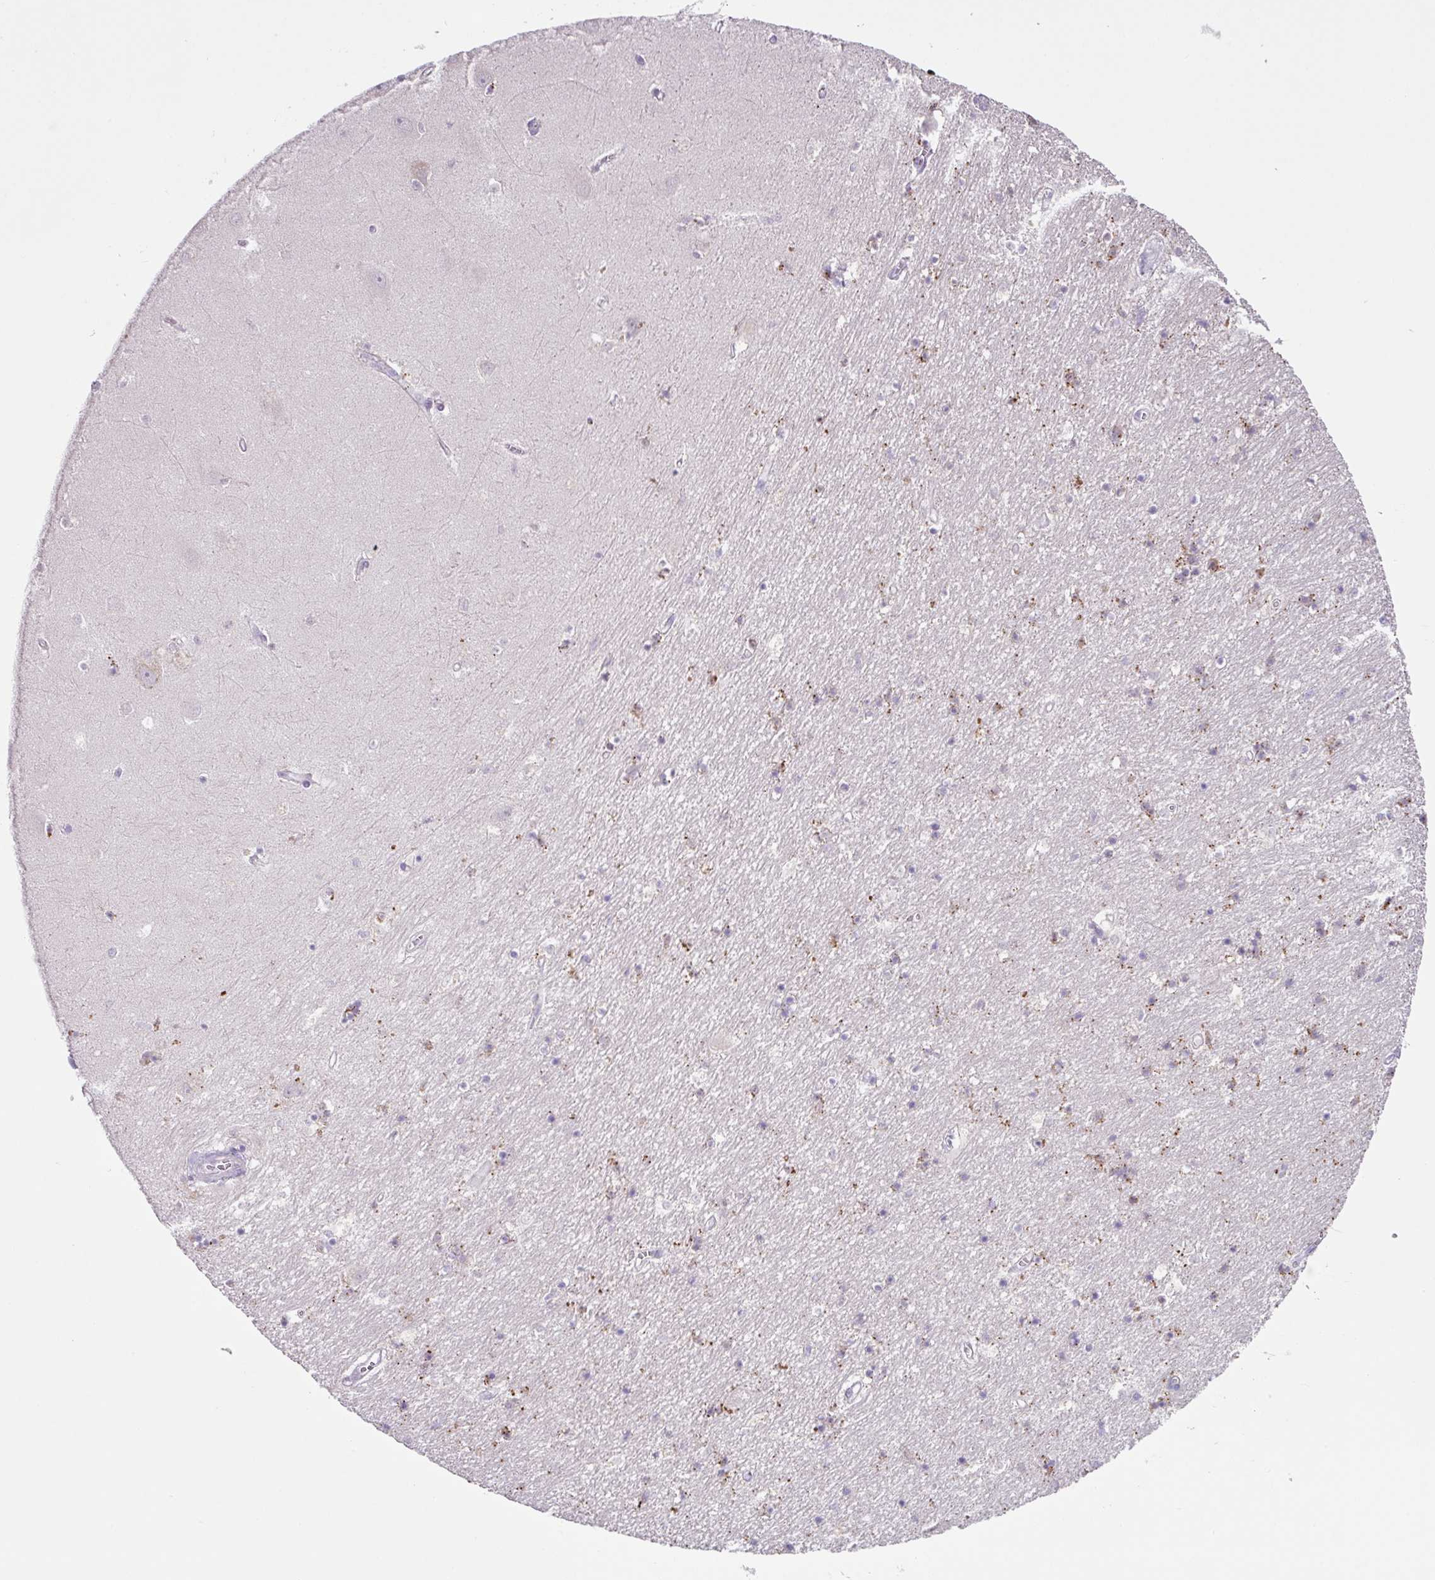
{"staining": {"intensity": "weak", "quantity": "<25%", "location": "cytoplasmic/membranous"}, "tissue": "hippocampus", "cell_type": "Glial cells", "image_type": "normal", "snomed": [{"axis": "morphology", "description": "Normal tissue, NOS"}, {"axis": "topography", "description": "Hippocampus"}], "caption": "Immunohistochemistry (IHC) micrograph of benign hippocampus: human hippocampus stained with DAB (3,3'-diaminobenzidine) exhibits no significant protein positivity in glial cells.", "gene": "PLEKHH3", "patient": {"sex": "female", "age": 64}}